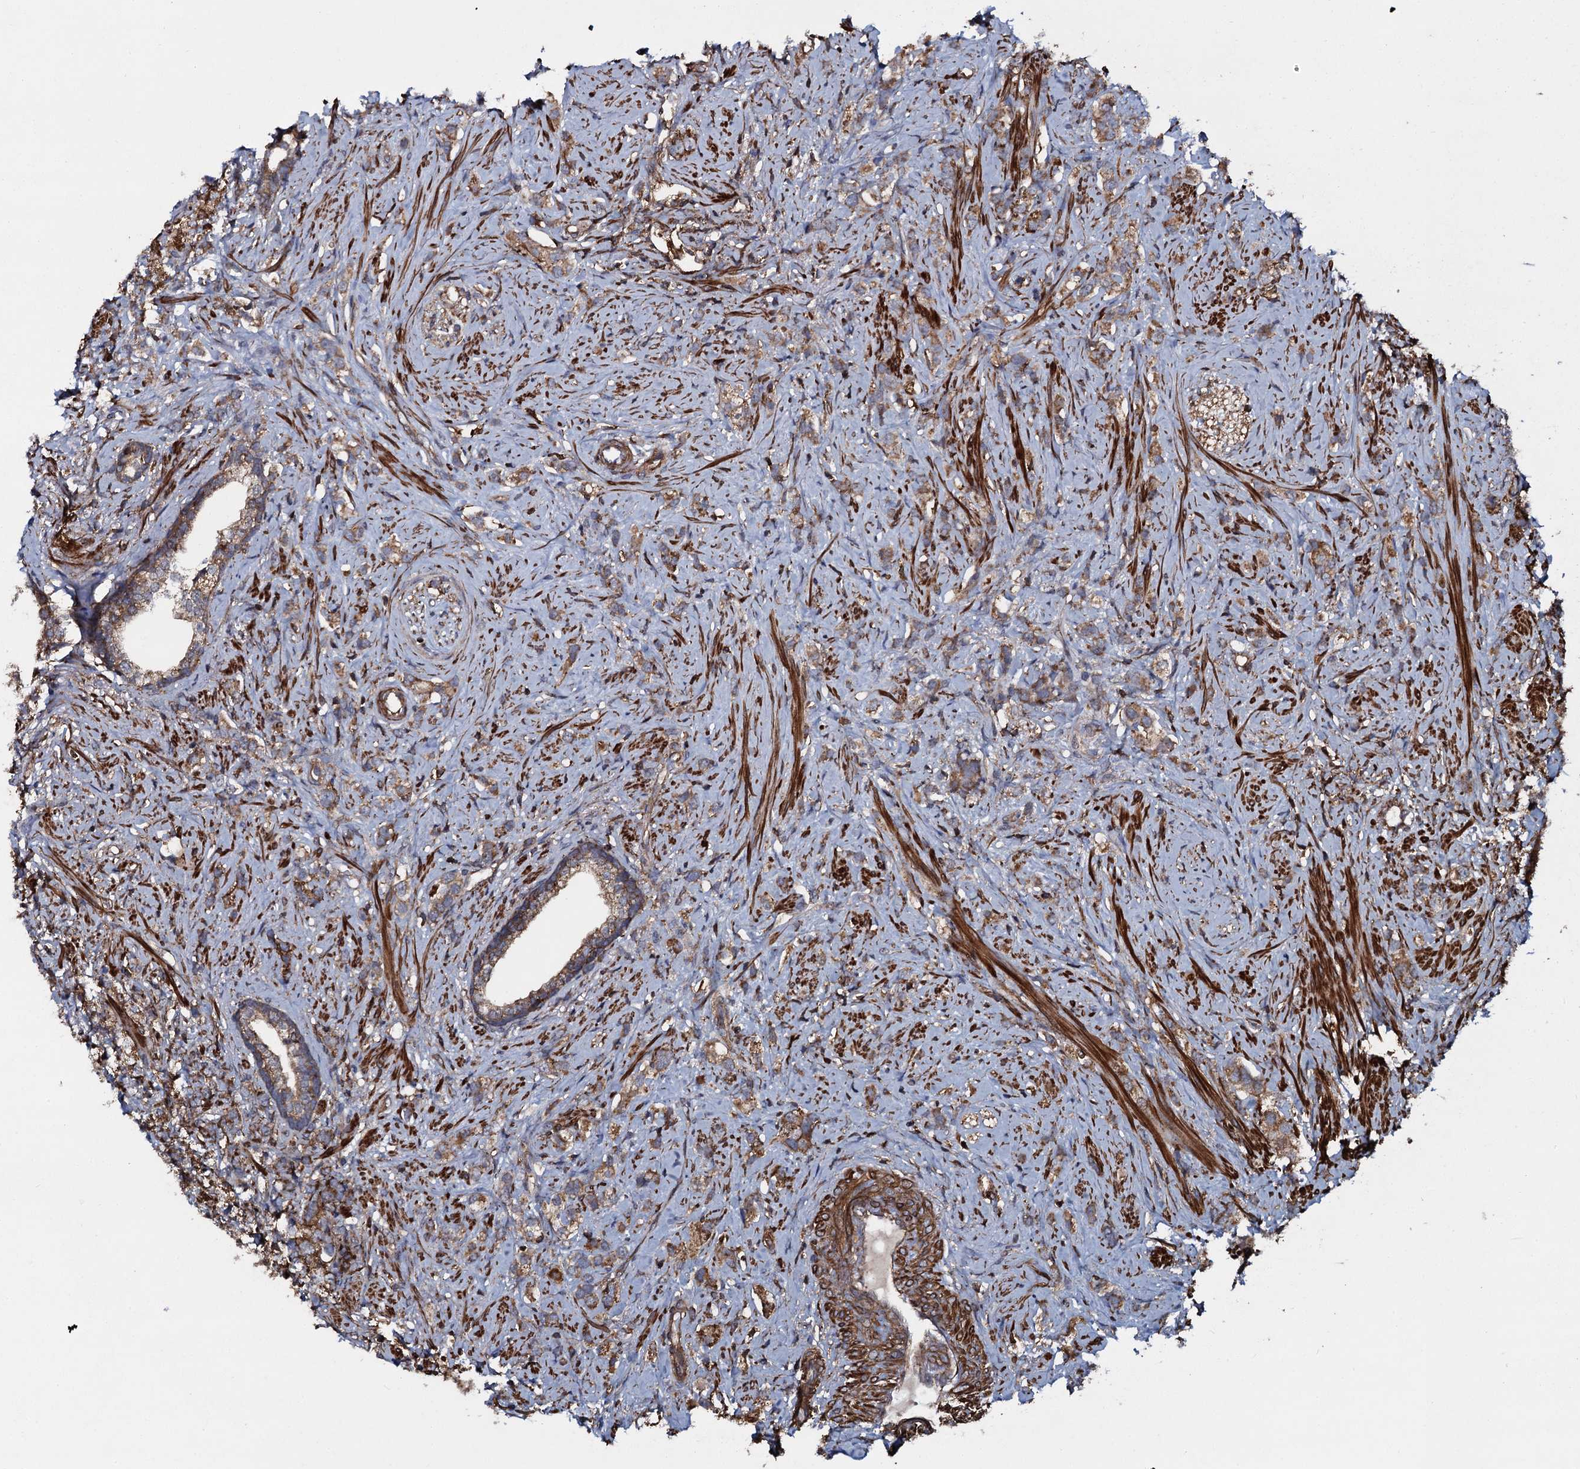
{"staining": {"intensity": "moderate", "quantity": ">75%", "location": "cytoplasmic/membranous"}, "tissue": "prostate cancer", "cell_type": "Tumor cells", "image_type": "cancer", "snomed": [{"axis": "morphology", "description": "Adenocarcinoma, High grade"}, {"axis": "topography", "description": "Prostate"}], "caption": "Protein positivity by immunohistochemistry (IHC) shows moderate cytoplasmic/membranous positivity in approximately >75% of tumor cells in prostate high-grade adenocarcinoma.", "gene": "VWA8", "patient": {"sex": "male", "age": 63}}